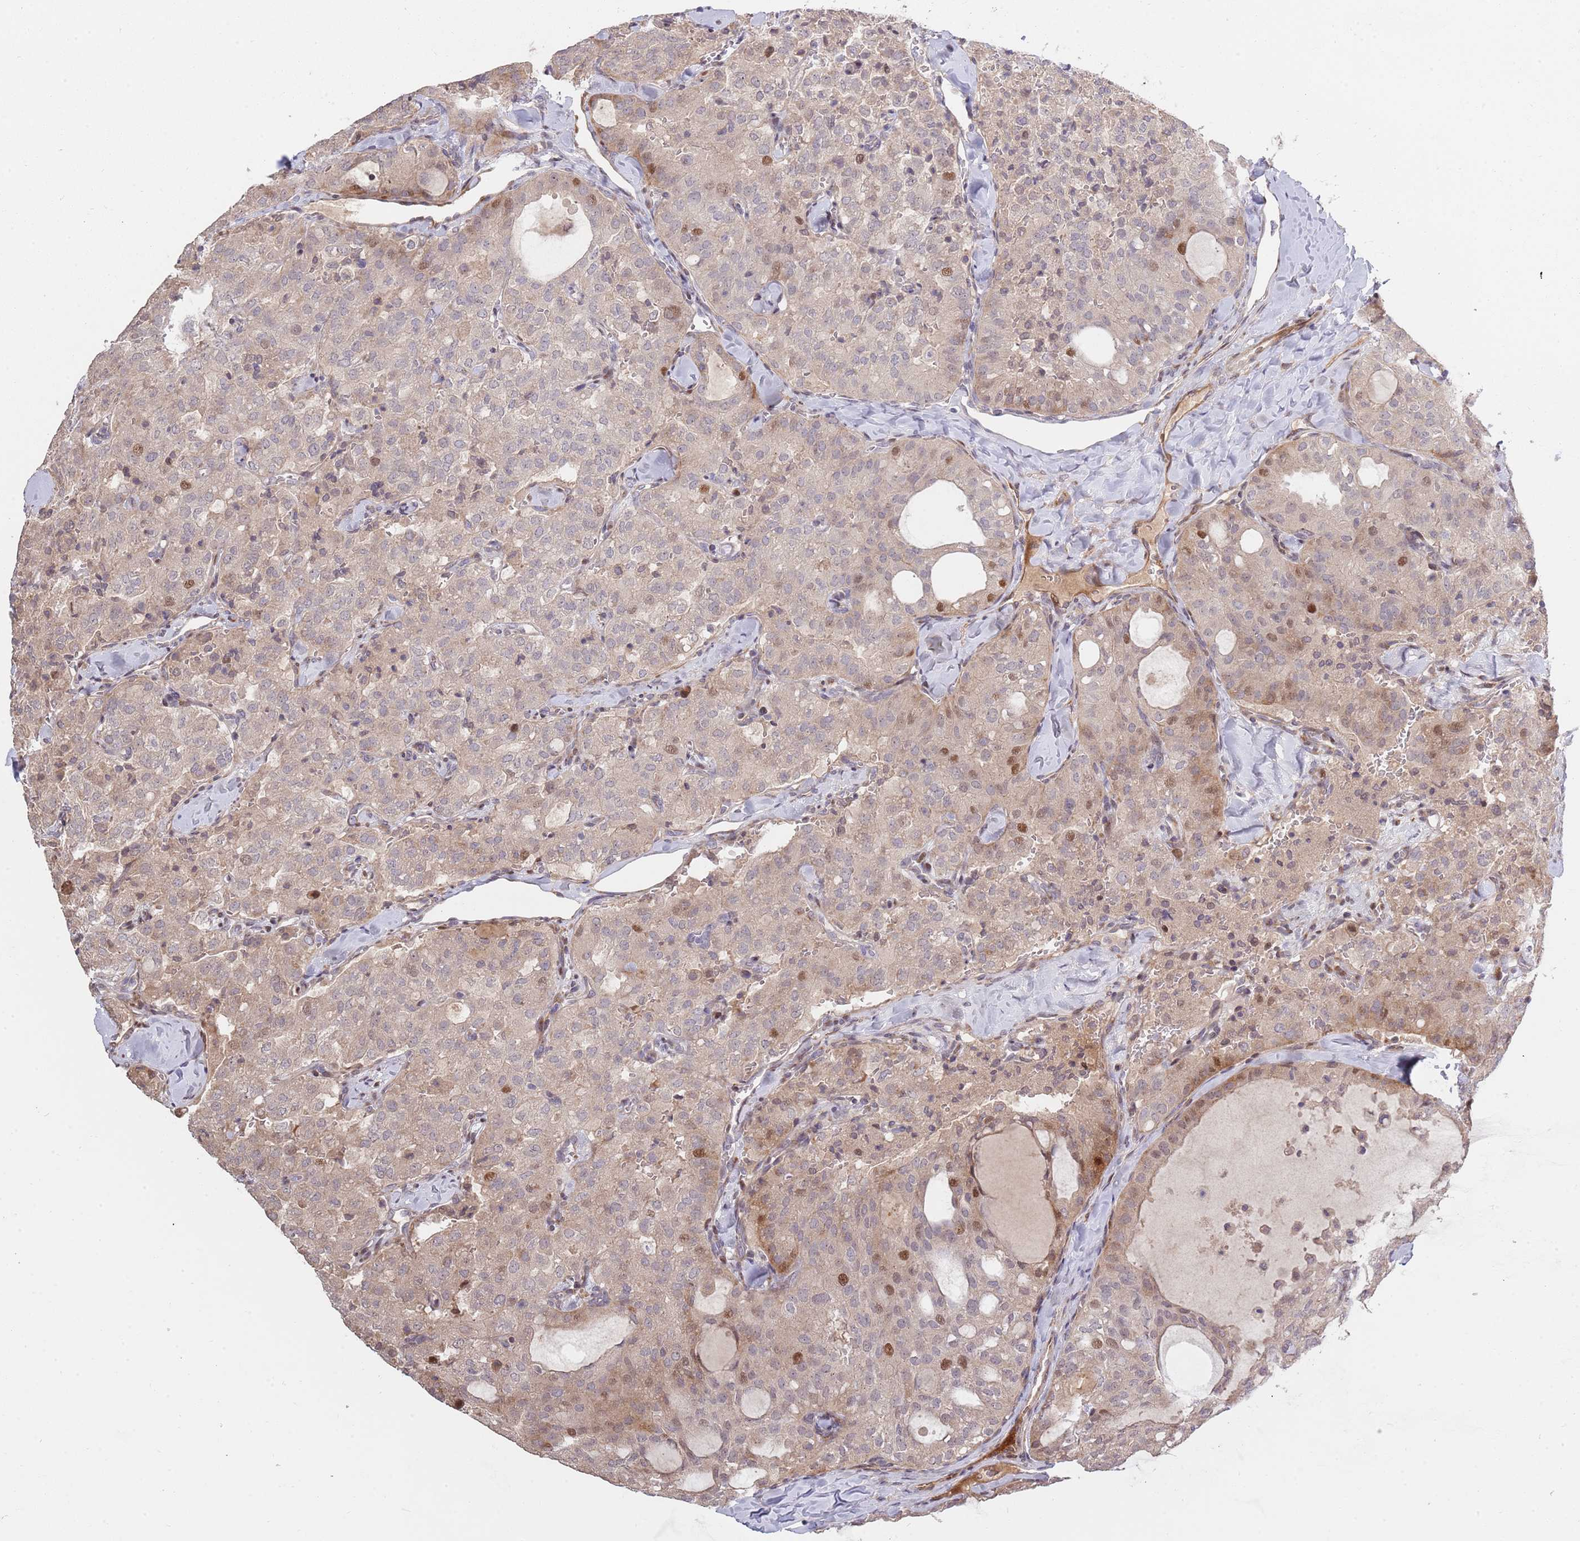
{"staining": {"intensity": "moderate", "quantity": "<25%", "location": "nuclear"}, "tissue": "thyroid cancer", "cell_type": "Tumor cells", "image_type": "cancer", "snomed": [{"axis": "morphology", "description": "Follicular adenoma carcinoma, NOS"}, {"axis": "topography", "description": "Thyroid gland"}], "caption": "This is a histology image of IHC staining of follicular adenoma carcinoma (thyroid), which shows moderate positivity in the nuclear of tumor cells.", "gene": "SYNDIG1L", "patient": {"sex": "male", "age": 75}}